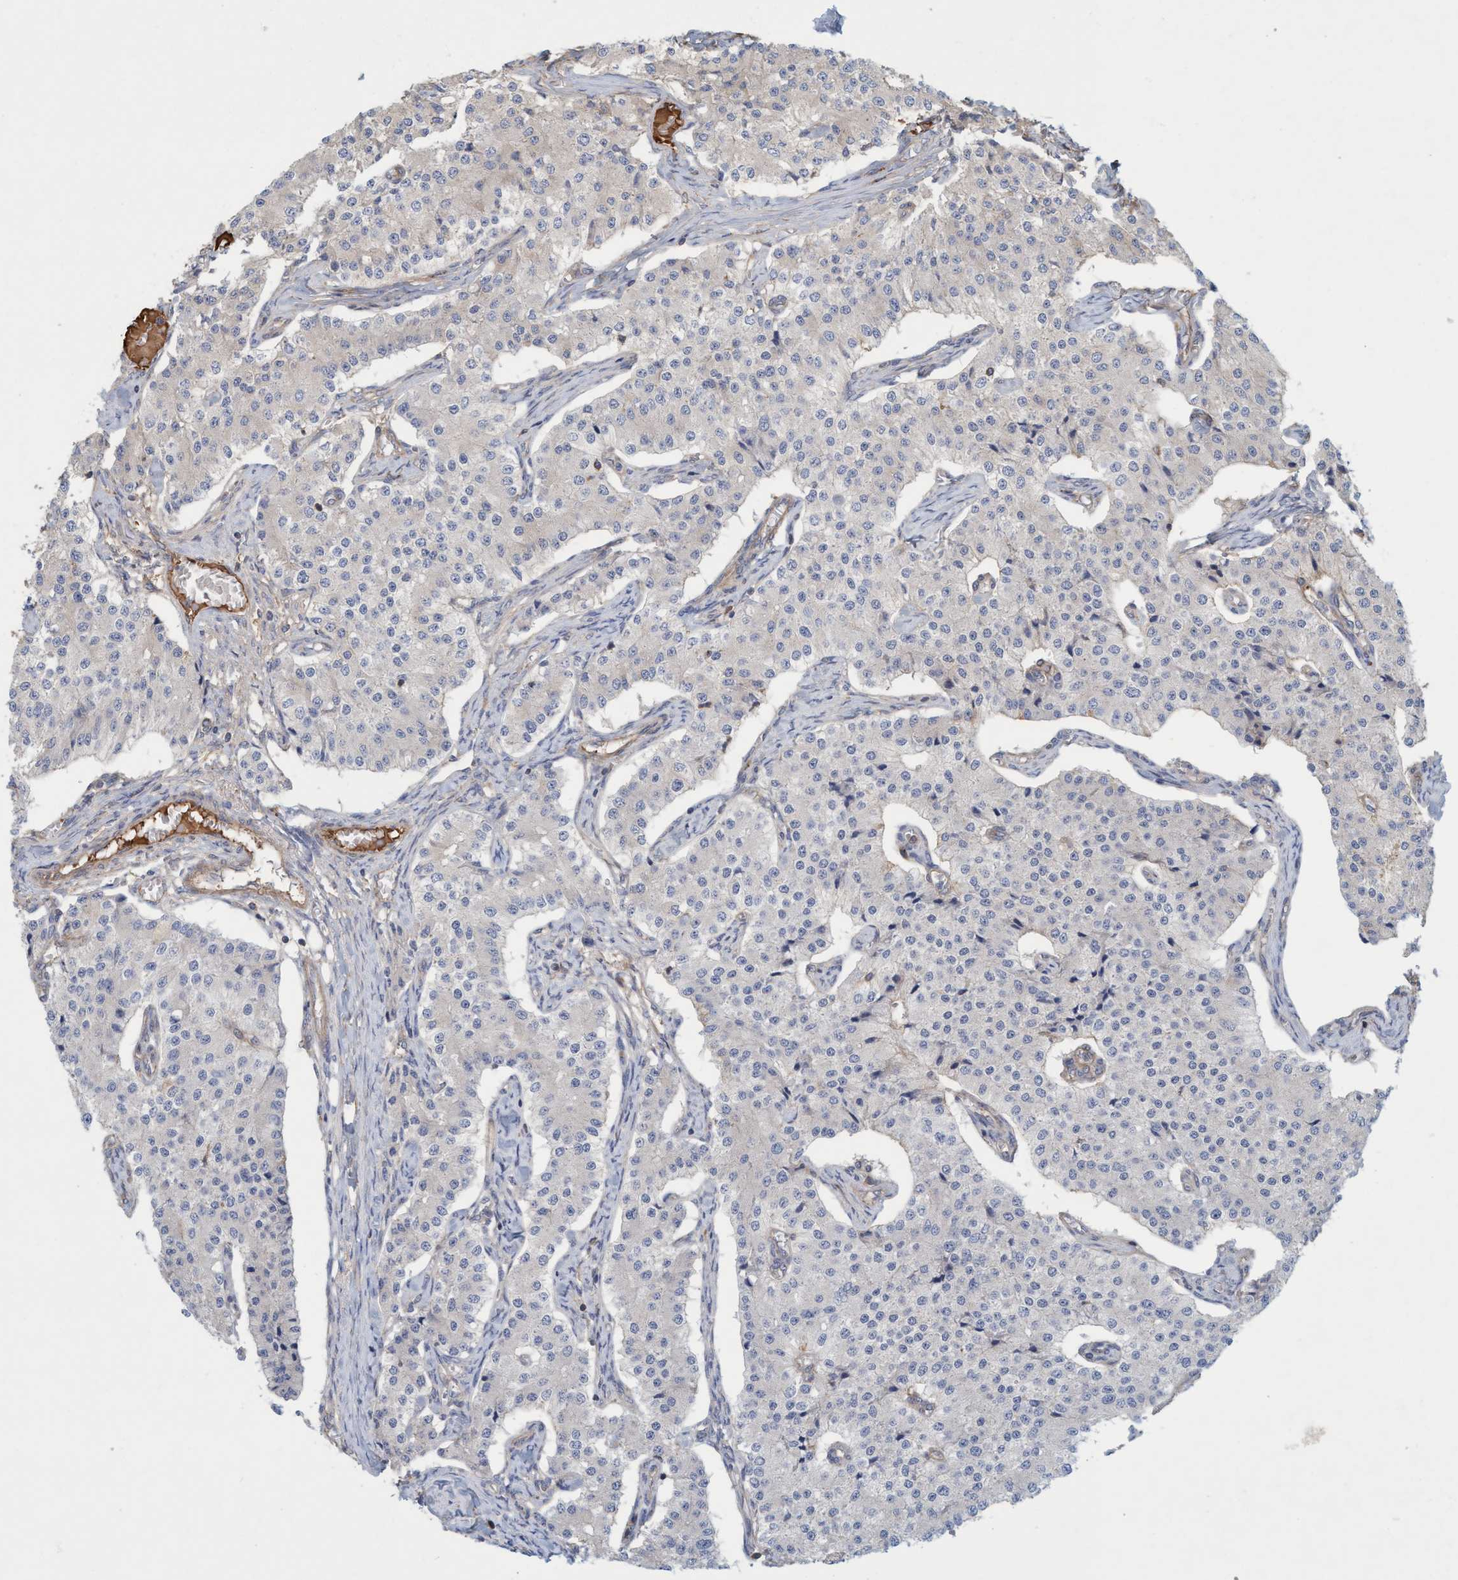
{"staining": {"intensity": "negative", "quantity": "none", "location": "none"}, "tissue": "carcinoid", "cell_type": "Tumor cells", "image_type": "cancer", "snomed": [{"axis": "morphology", "description": "Carcinoid, malignant, NOS"}, {"axis": "topography", "description": "Colon"}], "caption": "A histopathology image of carcinoid stained for a protein shows no brown staining in tumor cells.", "gene": "SPECC1", "patient": {"sex": "female", "age": 52}}